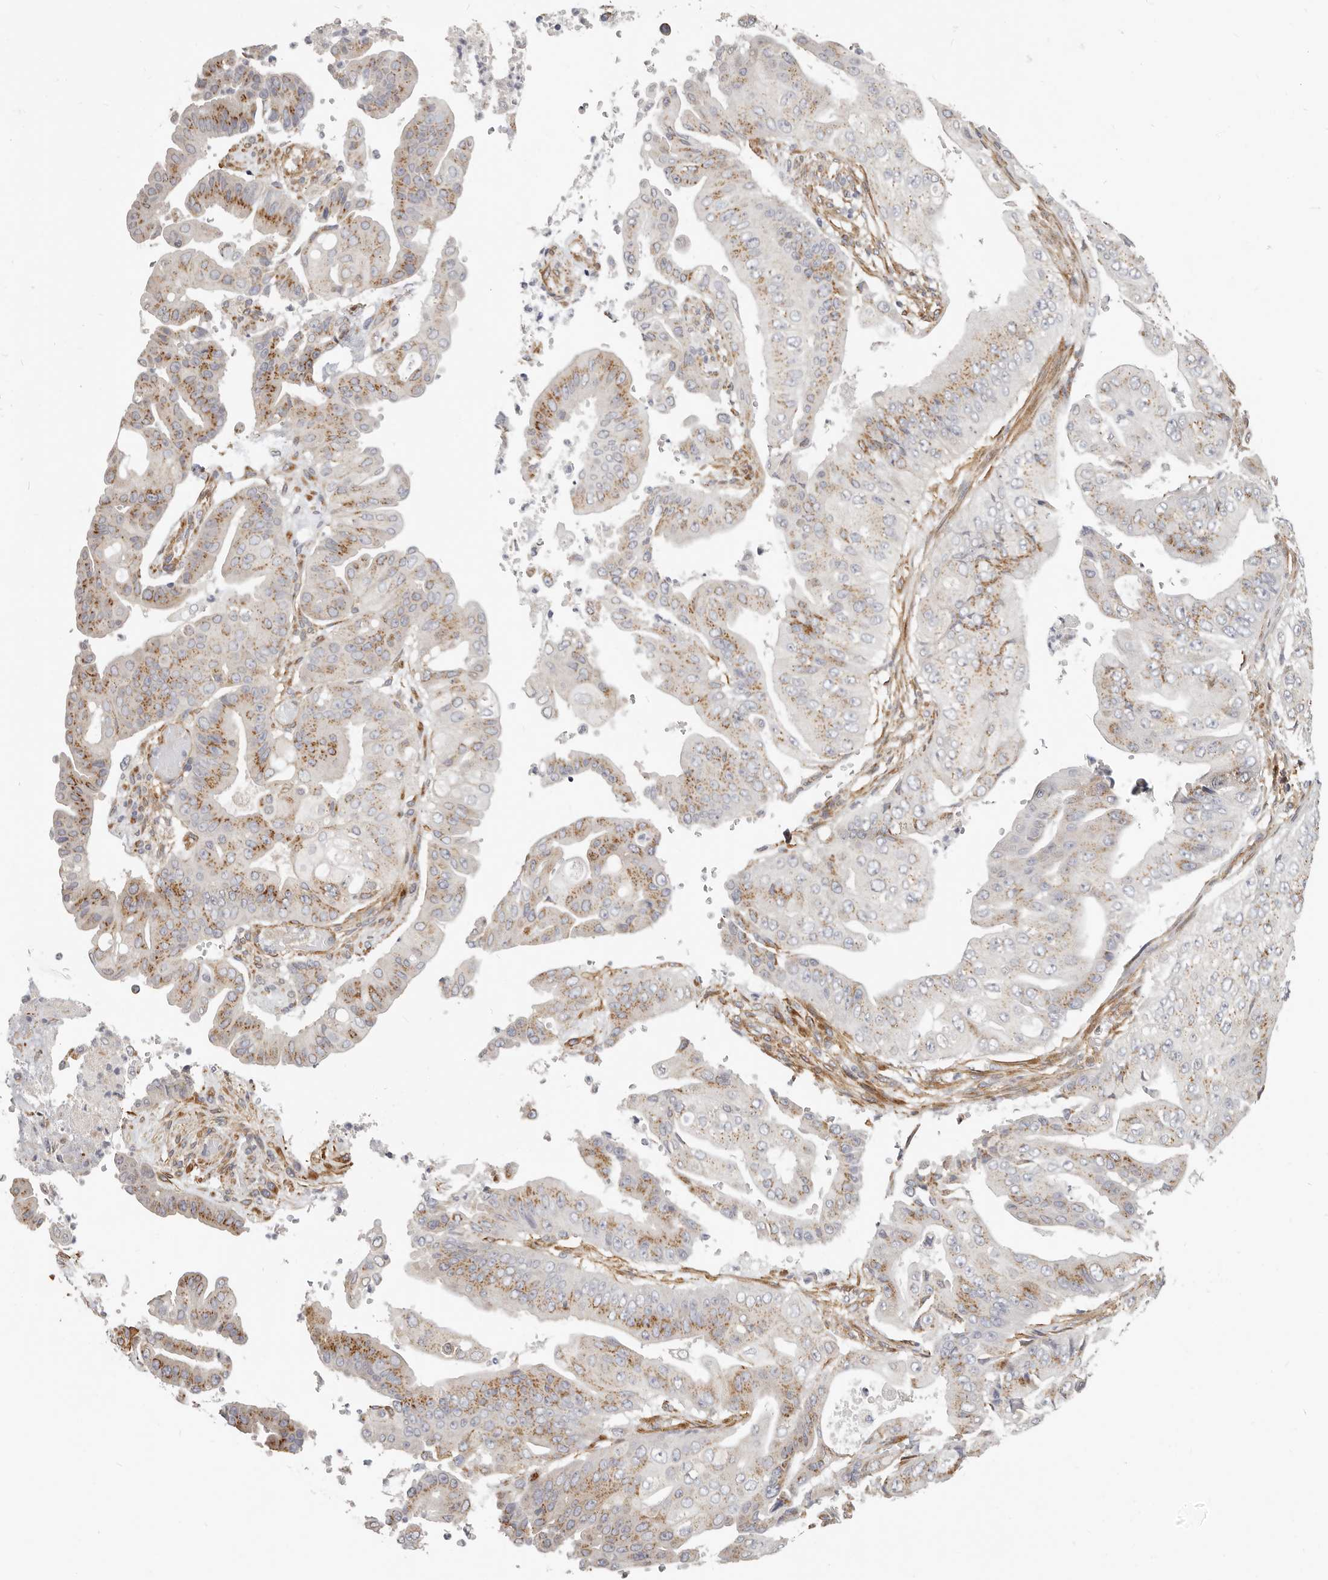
{"staining": {"intensity": "moderate", "quantity": "25%-75%", "location": "cytoplasmic/membranous"}, "tissue": "pancreatic cancer", "cell_type": "Tumor cells", "image_type": "cancer", "snomed": [{"axis": "morphology", "description": "Adenocarcinoma, NOS"}, {"axis": "topography", "description": "Pancreas"}], "caption": "Human pancreatic adenocarcinoma stained with a brown dye displays moderate cytoplasmic/membranous positive staining in approximately 25%-75% of tumor cells.", "gene": "RABAC1", "patient": {"sex": "female", "age": 77}}